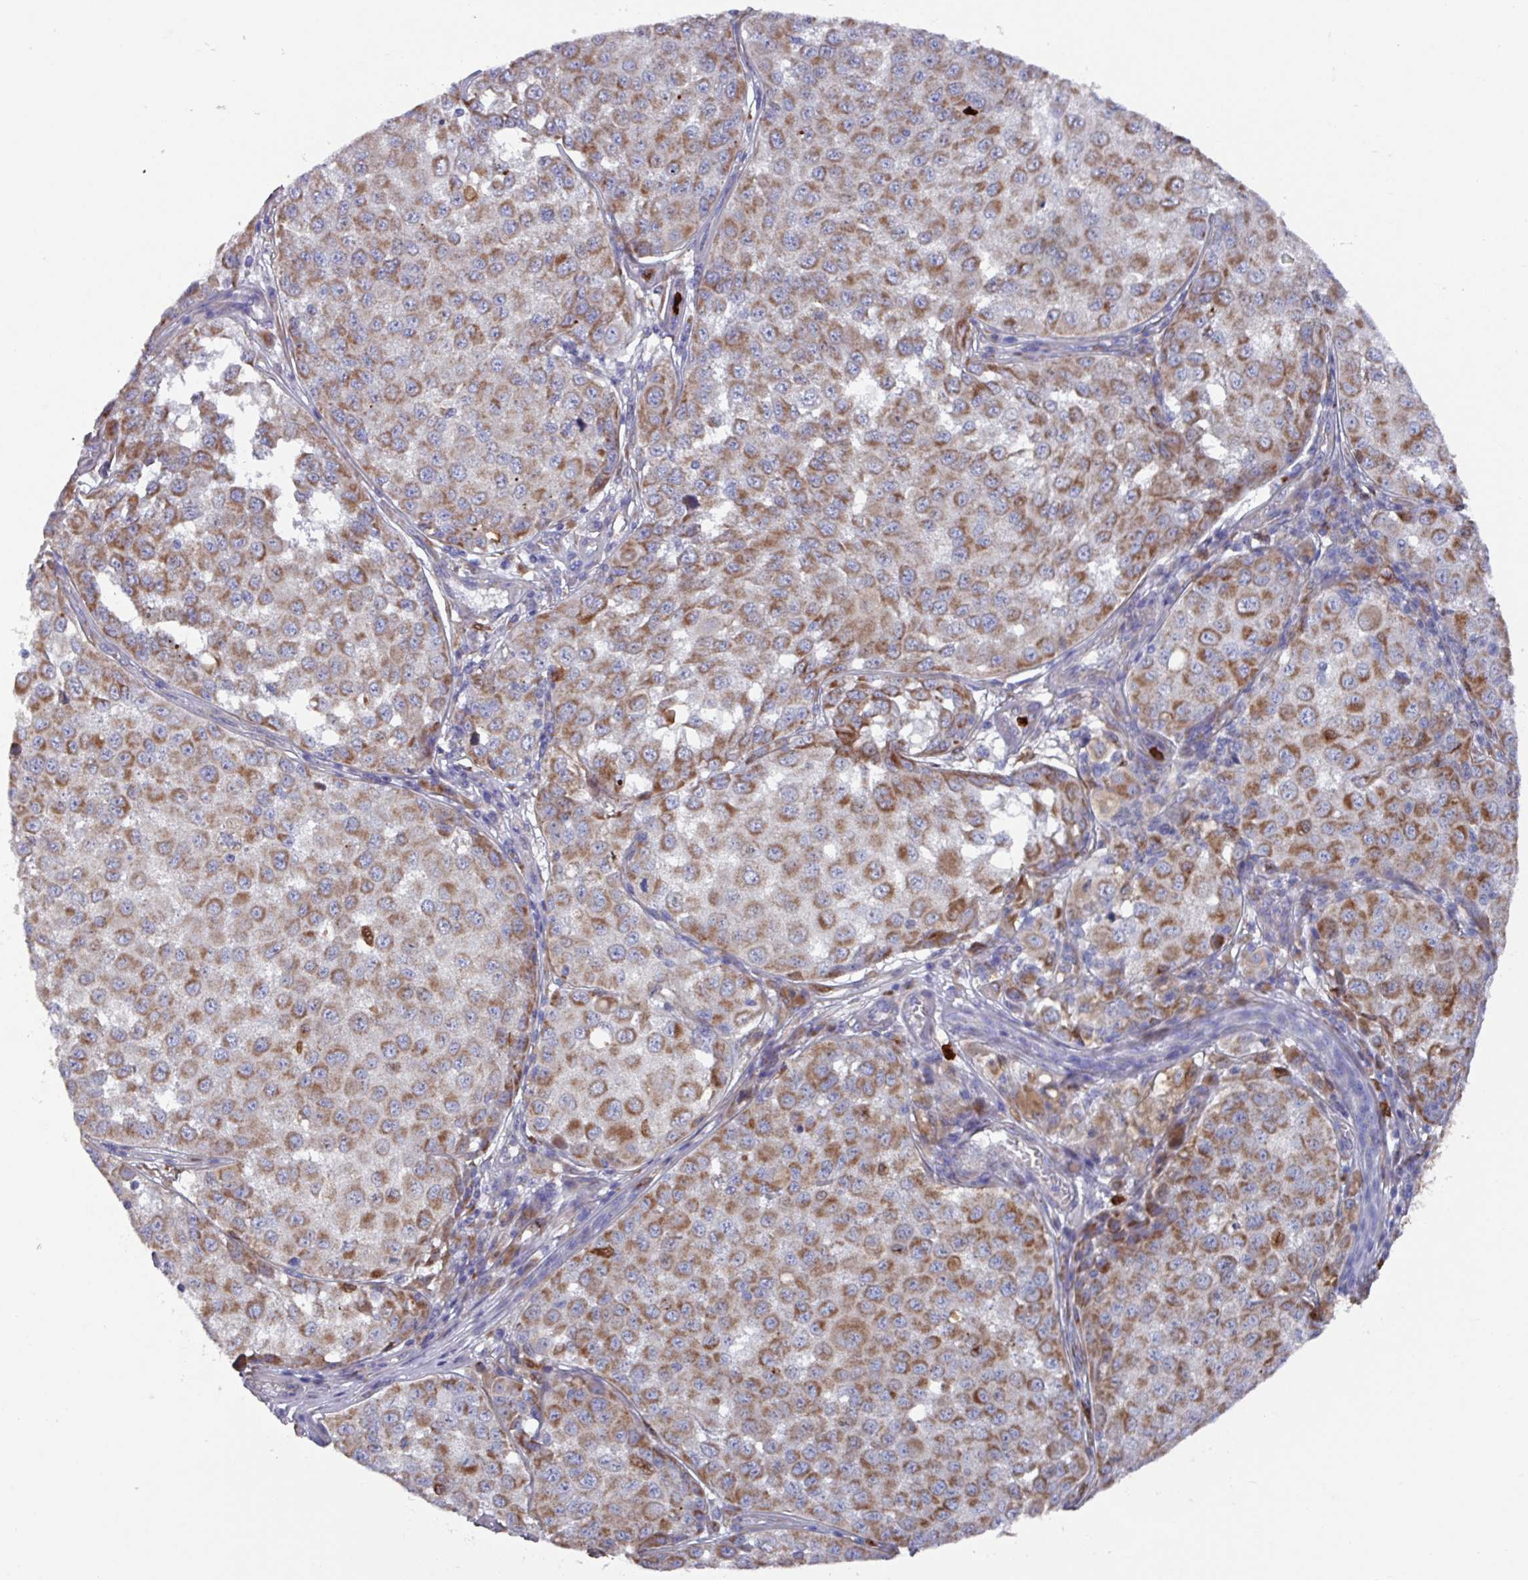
{"staining": {"intensity": "moderate", "quantity": ">75%", "location": "cytoplasmic/membranous"}, "tissue": "melanoma", "cell_type": "Tumor cells", "image_type": "cancer", "snomed": [{"axis": "morphology", "description": "Malignant melanoma, NOS"}, {"axis": "topography", "description": "Skin"}], "caption": "This photomicrograph demonstrates melanoma stained with immunohistochemistry (IHC) to label a protein in brown. The cytoplasmic/membranous of tumor cells show moderate positivity for the protein. Nuclei are counter-stained blue.", "gene": "UQCC2", "patient": {"sex": "male", "age": 64}}